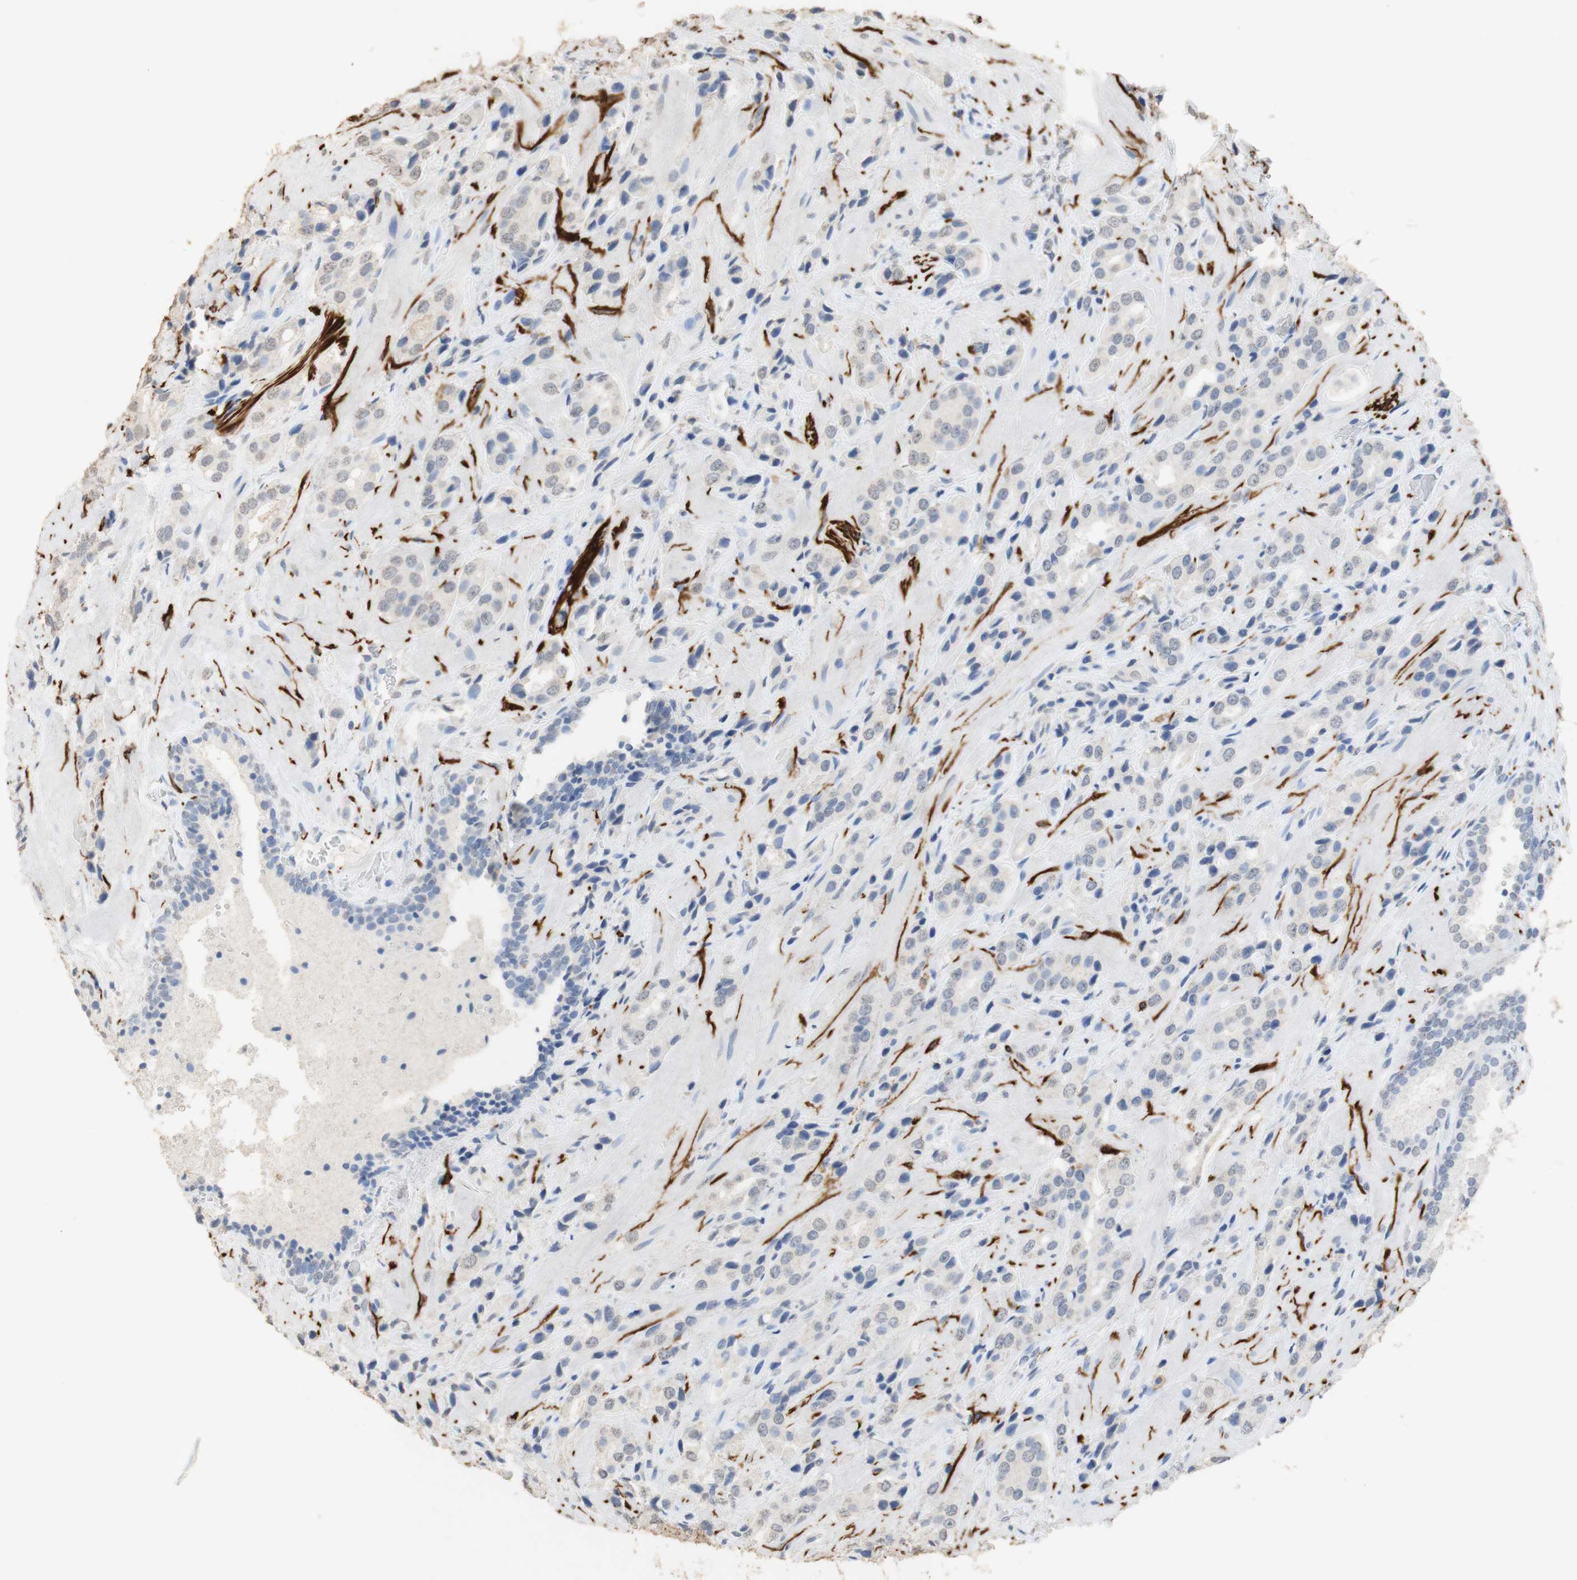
{"staining": {"intensity": "weak", "quantity": "<25%", "location": "nuclear"}, "tissue": "prostate cancer", "cell_type": "Tumor cells", "image_type": "cancer", "snomed": [{"axis": "morphology", "description": "Adenocarcinoma, High grade"}, {"axis": "topography", "description": "Prostate"}], "caption": "The image displays no staining of tumor cells in prostate cancer (adenocarcinoma (high-grade)).", "gene": "L1CAM", "patient": {"sex": "male", "age": 64}}